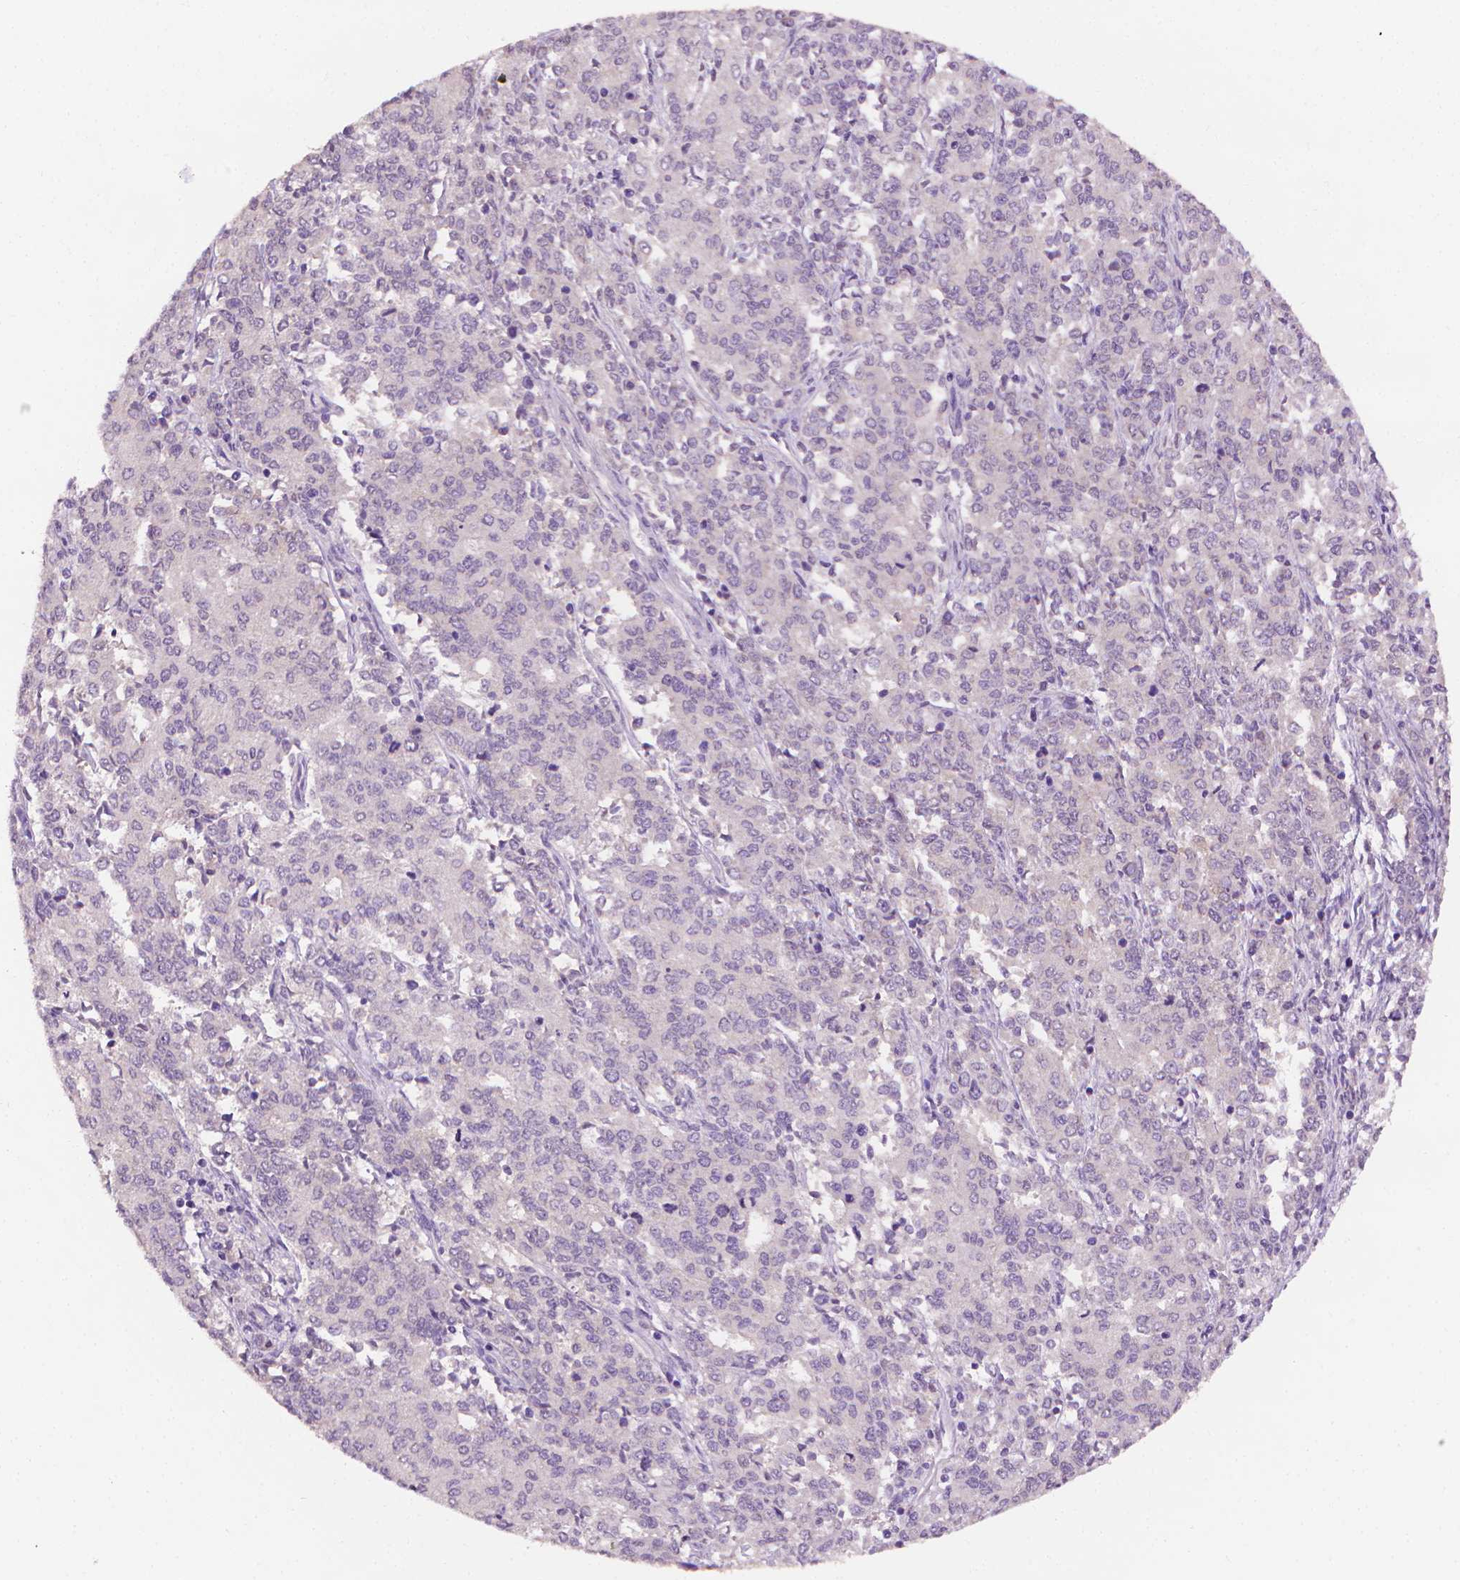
{"staining": {"intensity": "negative", "quantity": "none", "location": "none"}, "tissue": "endometrial cancer", "cell_type": "Tumor cells", "image_type": "cancer", "snomed": [{"axis": "morphology", "description": "Adenocarcinoma, NOS"}, {"axis": "topography", "description": "Endometrium"}], "caption": "Photomicrograph shows no protein staining in tumor cells of endometrial adenocarcinoma tissue. (Stains: DAB IHC with hematoxylin counter stain, Microscopy: brightfield microscopy at high magnification).", "gene": "FASN", "patient": {"sex": "female", "age": 50}}